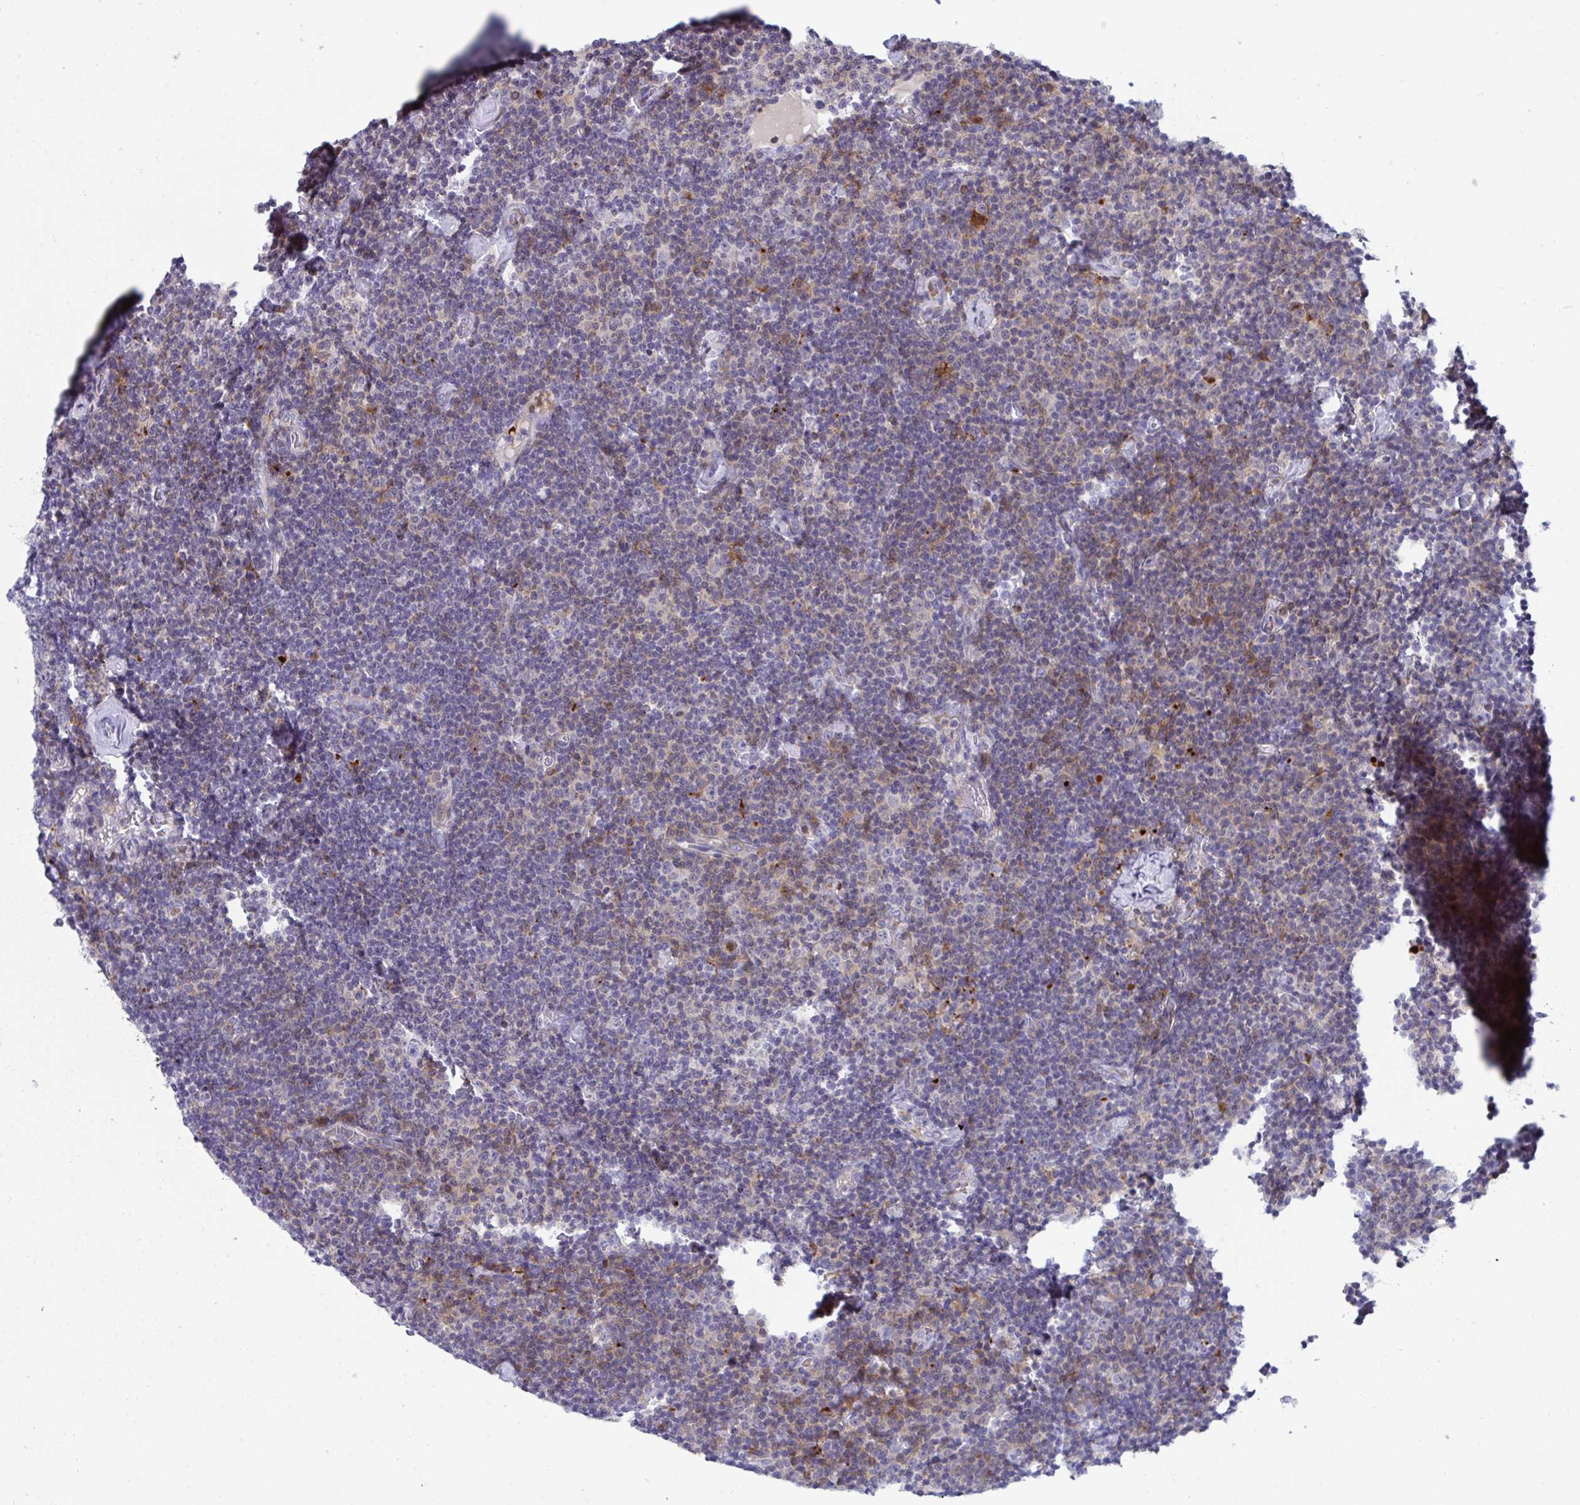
{"staining": {"intensity": "weak", "quantity": "<25%", "location": "cytoplasmic/membranous"}, "tissue": "lymphoma", "cell_type": "Tumor cells", "image_type": "cancer", "snomed": [{"axis": "morphology", "description": "Malignant lymphoma, non-Hodgkin's type, Low grade"}, {"axis": "topography", "description": "Lymph node"}], "caption": "A micrograph of low-grade malignant lymphoma, non-Hodgkin's type stained for a protein exhibits no brown staining in tumor cells. (Brightfield microscopy of DAB (3,3'-diaminobenzidine) IHC at high magnification).", "gene": "AOC2", "patient": {"sex": "male", "age": 81}}